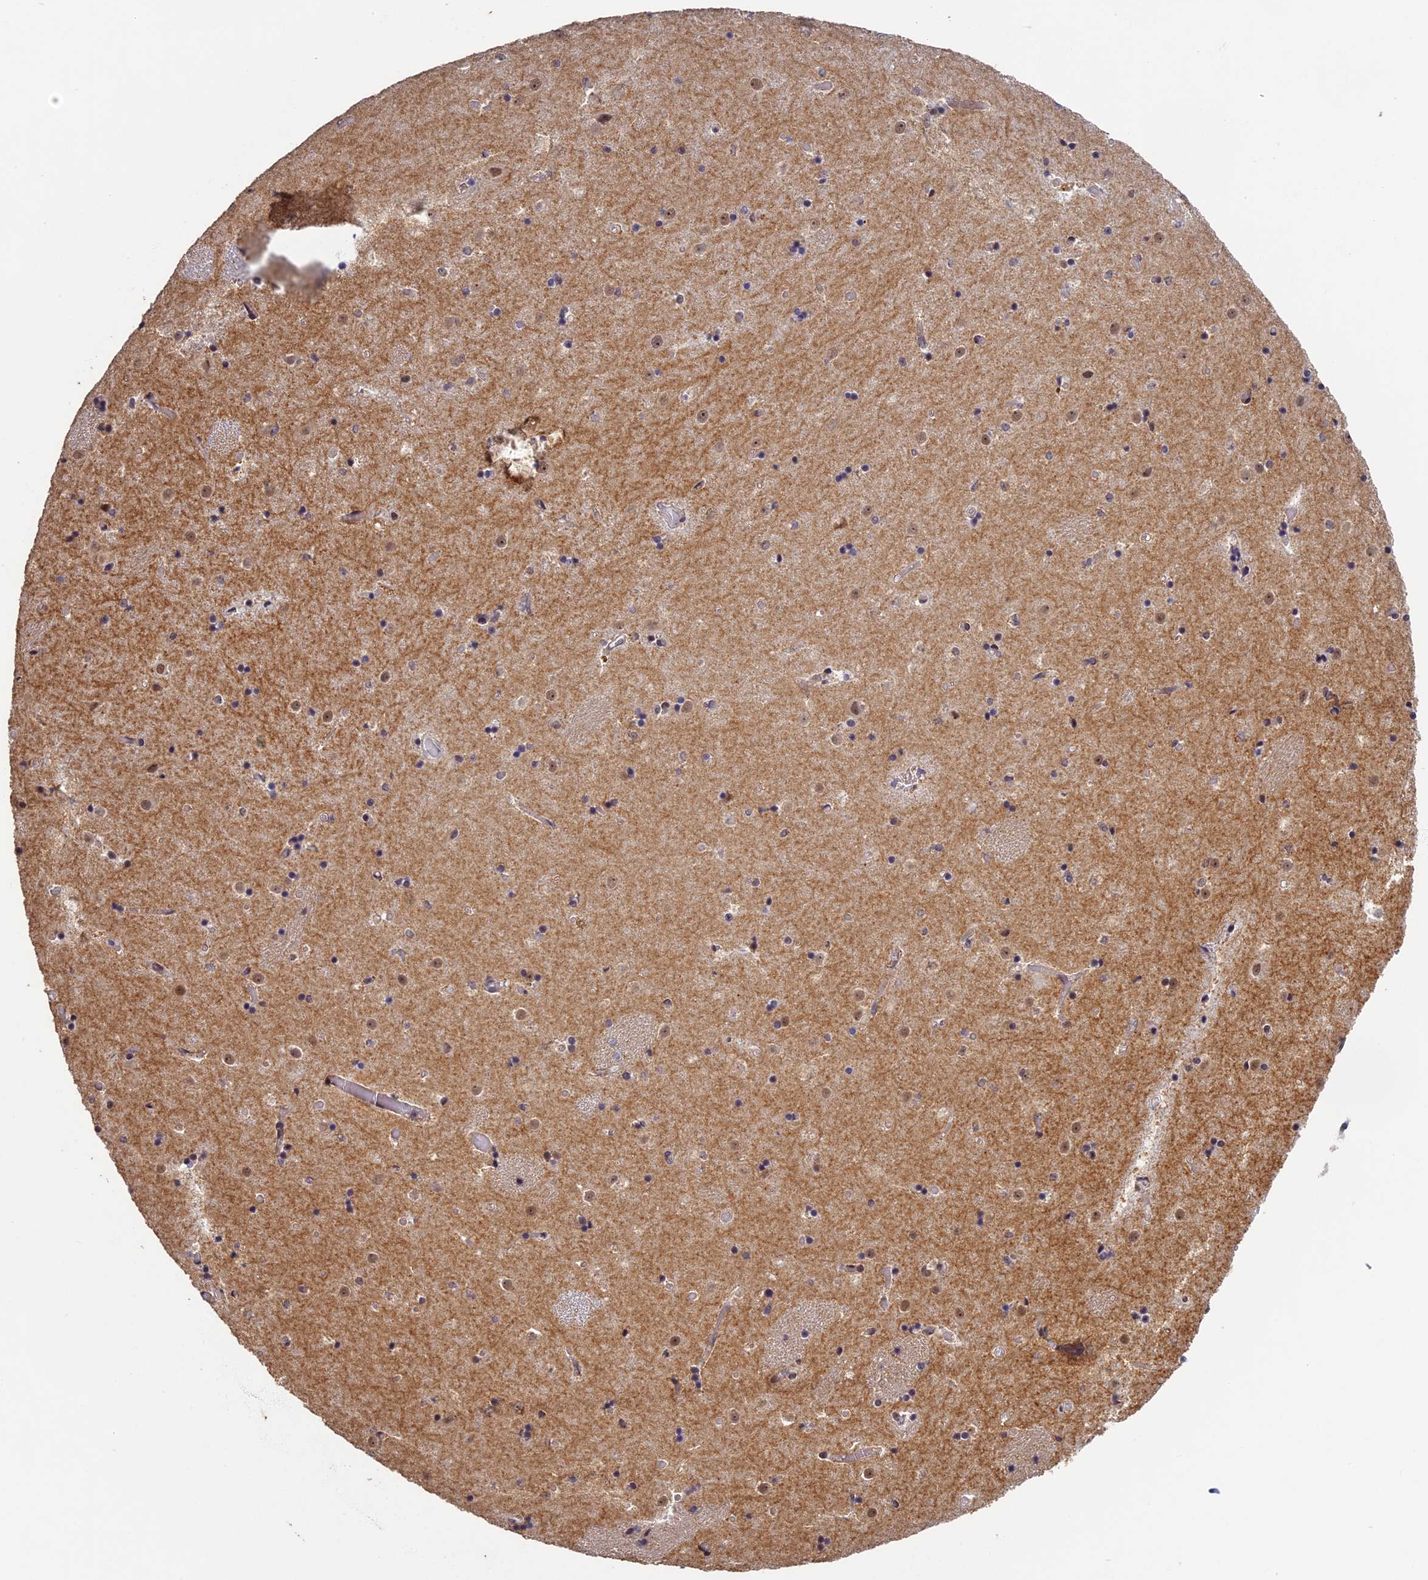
{"staining": {"intensity": "weak", "quantity": "<25%", "location": "nuclear"}, "tissue": "caudate", "cell_type": "Glial cells", "image_type": "normal", "snomed": [{"axis": "morphology", "description": "Normal tissue, NOS"}, {"axis": "topography", "description": "Lateral ventricle wall"}], "caption": "High power microscopy image of an immunohistochemistry (IHC) photomicrograph of normal caudate, revealing no significant positivity in glial cells.", "gene": "MORF4L1", "patient": {"sex": "female", "age": 52}}